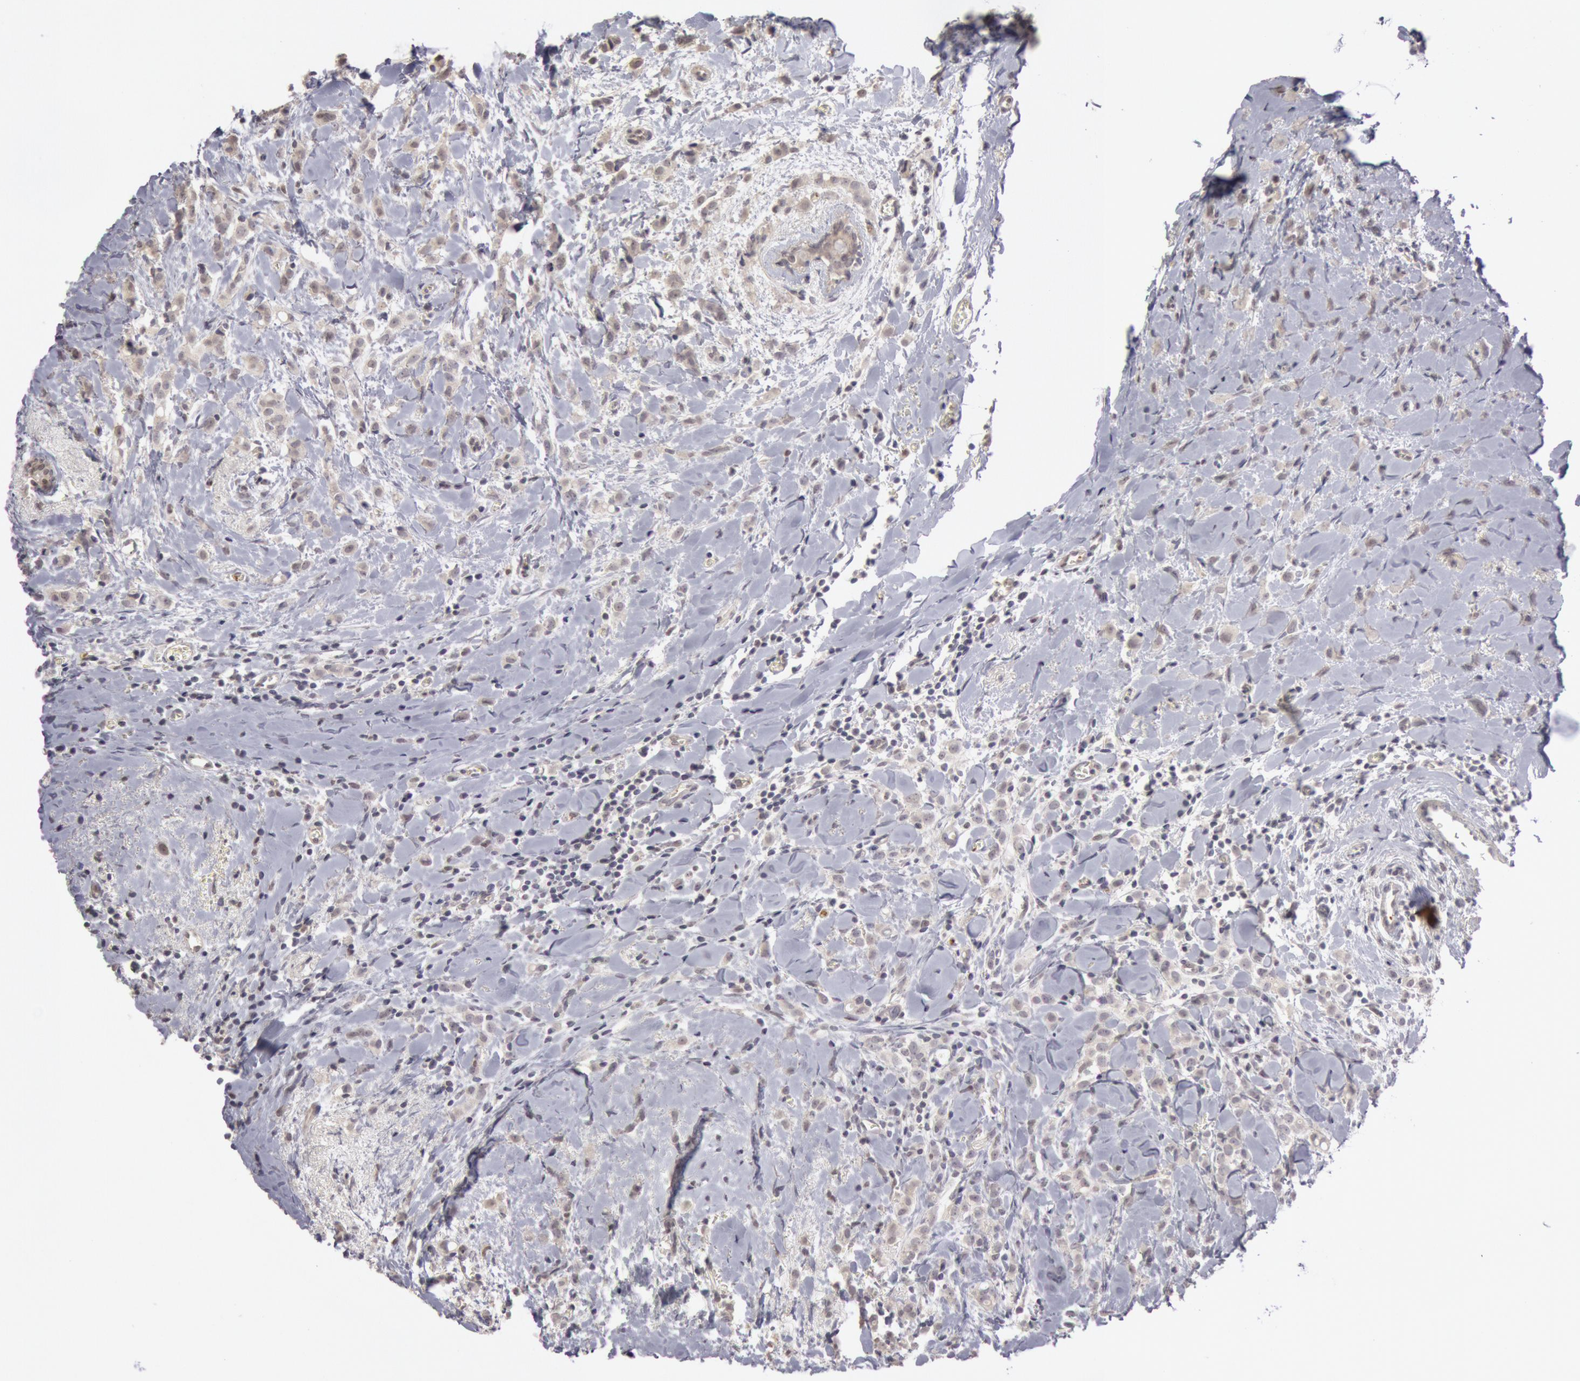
{"staining": {"intensity": "negative", "quantity": "none", "location": "none"}, "tissue": "breast cancer", "cell_type": "Tumor cells", "image_type": "cancer", "snomed": [{"axis": "morphology", "description": "Lobular carcinoma"}, {"axis": "topography", "description": "Breast"}], "caption": "An image of human breast cancer (lobular carcinoma) is negative for staining in tumor cells.", "gene": "RIMBP3C", "patient": {"sex": "female", "age": 57}}